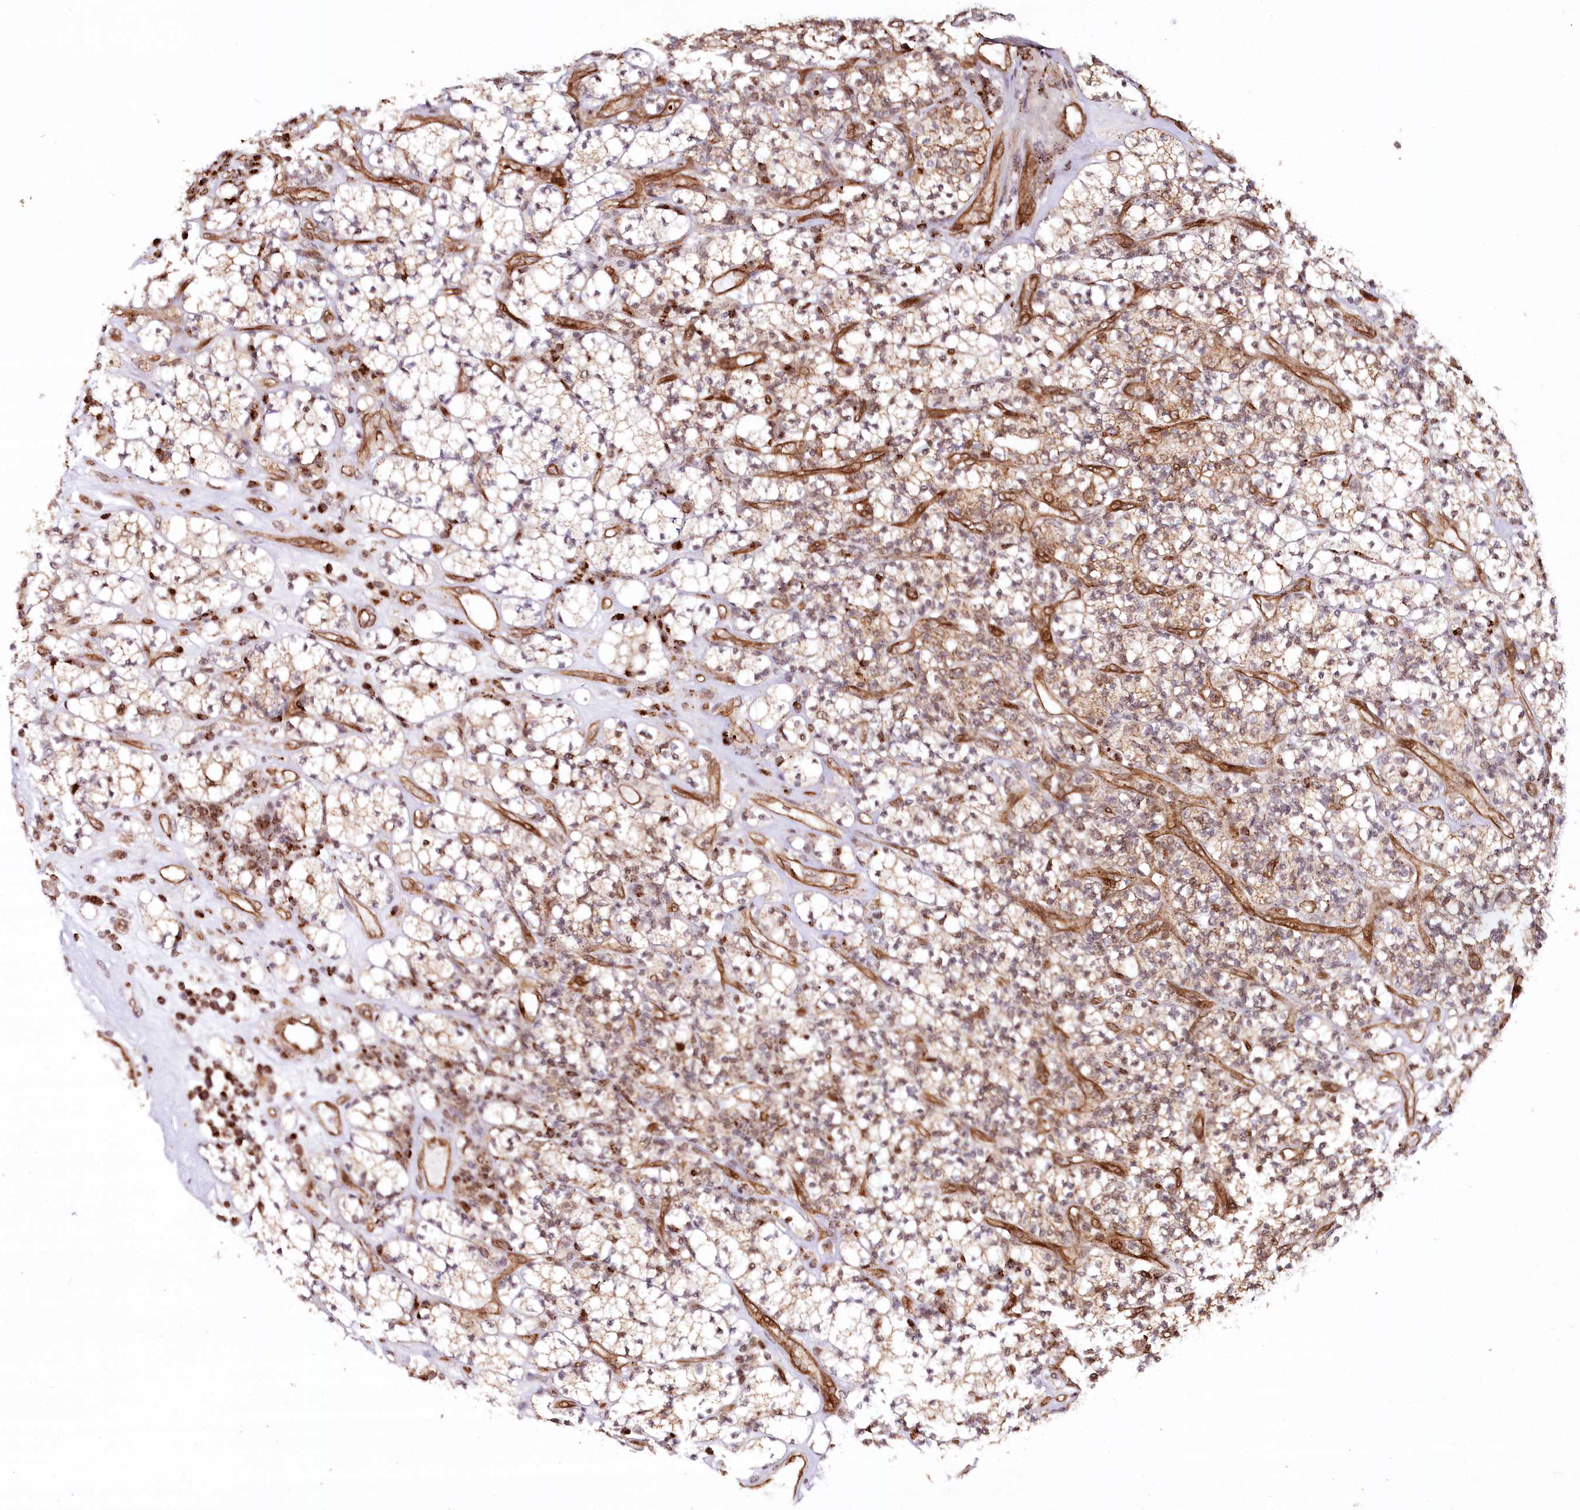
{"staining": {"intensity": "moderate", "quantity": ">75%", "location": "cytoplasmic/membranous,nuclear"}, "tissue": "renal cancer", "cell_type": "Tumor cells", "image_type": "cancer", "snomed": [{"axis": "morphology", "description": "Adenocarcinoma, NOS"}, {"axis": "topography", "description": "Kidney"}], "caption": "Protein staining of renal cancer tissue displays moderate cytoplasmic/membranous and nuclear staining in about >75% of tumor cells. (DAB (3,3'-diaminobenzidine) IHC, brown staining for protein, blue staining for nuclei).", "gene": "COPG1", "patient": {"sex": "male", "age": 77}}